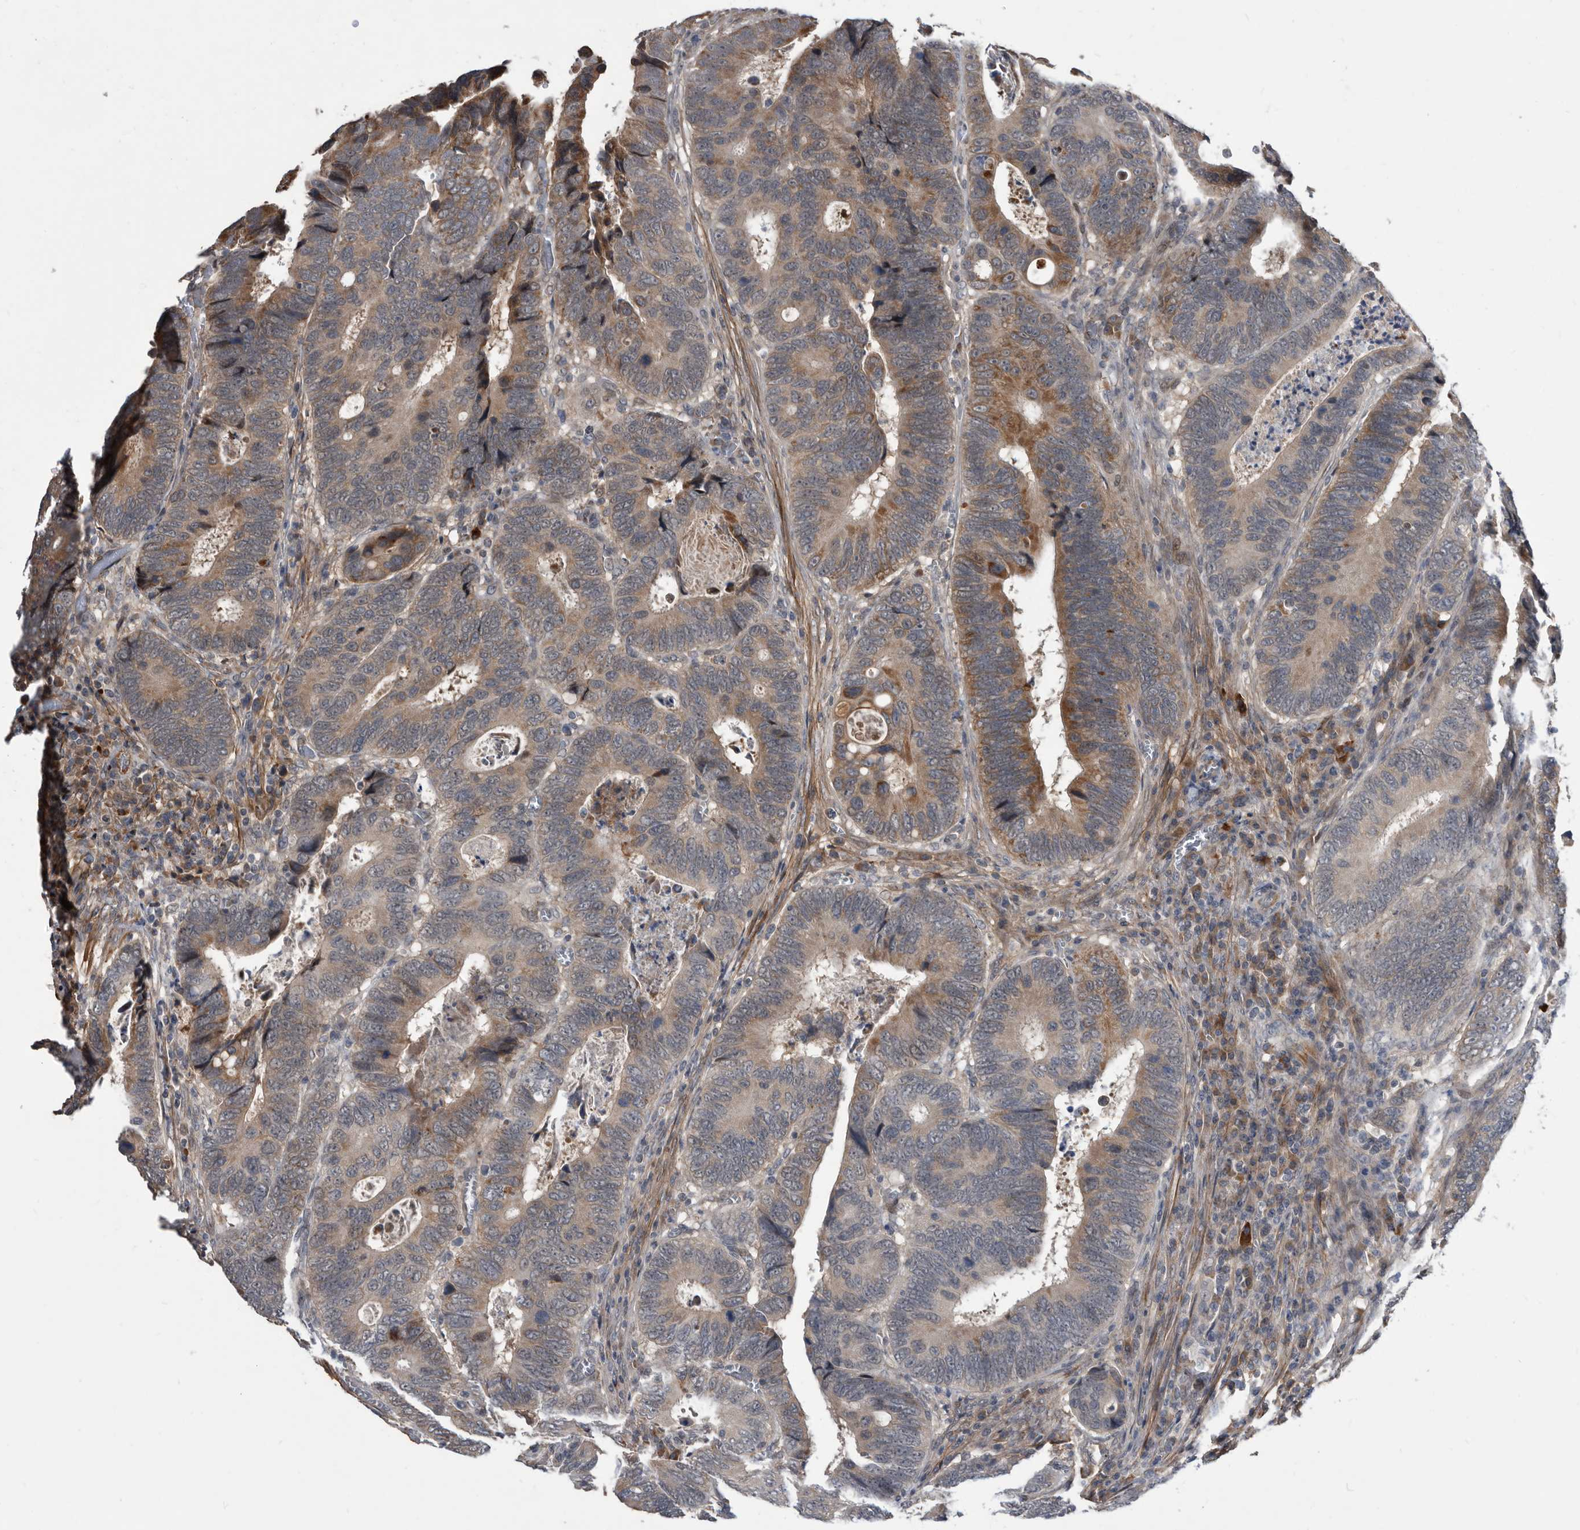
{"staining": {"intensity": "moderate", "quantity": "25%-75%", "location": "cytoplasmic/membranous"}, "tissue": "colorectal cancer", "cell_type": "Tumor cells", "image_type": "cancer", "snomed": [{"axis": "morphology", "description": "Adenocarcinoma, NOS"}, {"axis": "topography", "description": "Colon"}], "caption": "Protein expression analysis of human colorectal adenocarcinoma reveals moderate cytoplasmic/membranous staining in about 25%-75% of tumor cells. (Brightfield microscopy of DAB IHC at high magnification).", "gene": "PI15", "patient": {"sex": "male", "age": 72}}